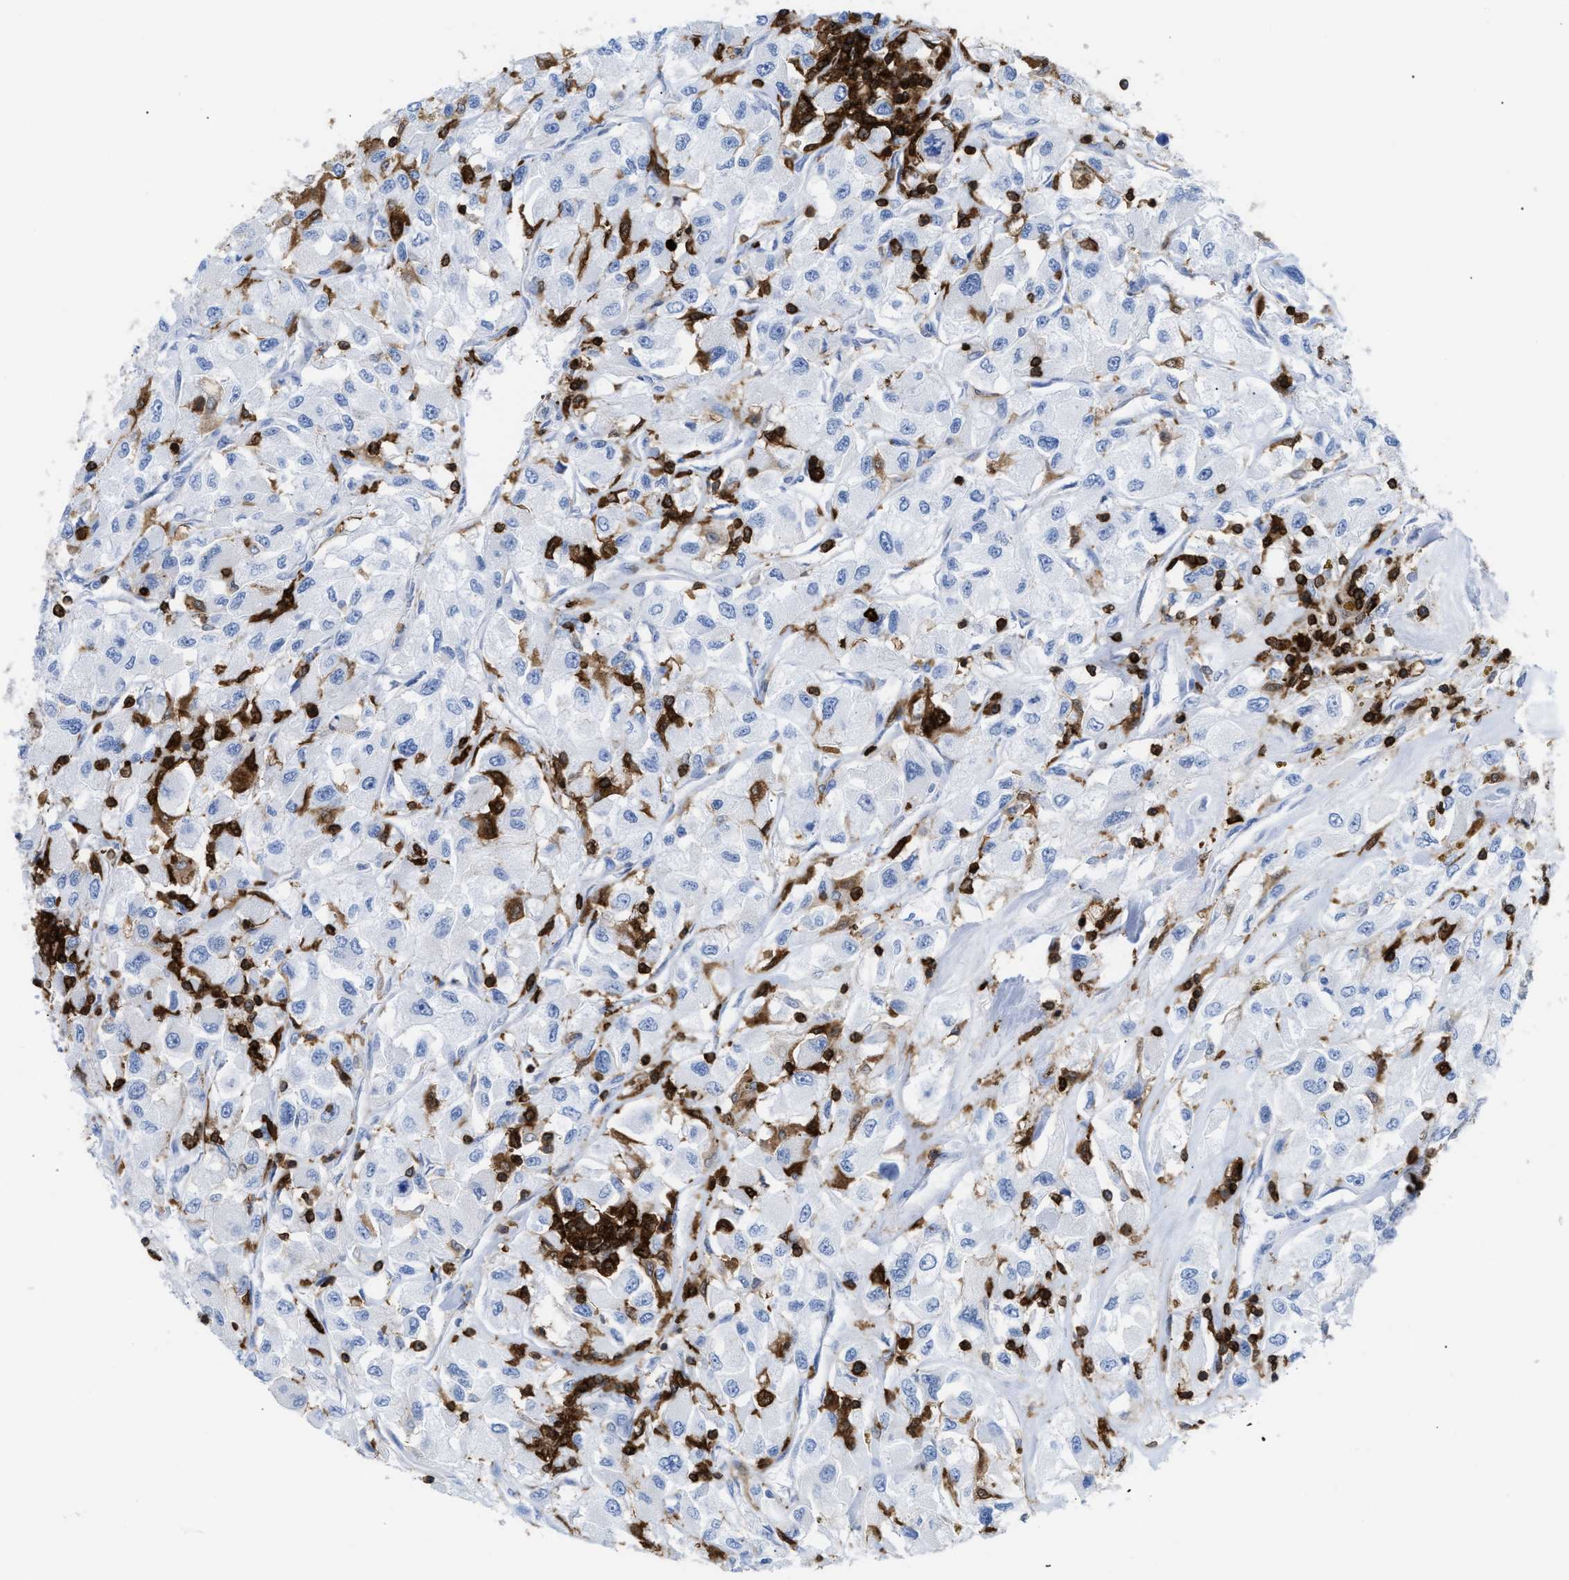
{"staining": {"intensity": "negative", "quantity": "none", "location": "none"}, "tissue": "renal cancer", "cell_type": "Tumor cells", "image_type": "cancer", "snomed": [{"axis": "morphology", "description": "Adenocarcinoma, NOS"}, {"axis": "topography", "description": "Kidney"}], "caption": "Immunohistochemistry photomicrograph of human renal adenocarcinoma stained for a protein (brown), which exhibits no positivity in tumor cells.", "gene": "LCP1", "patient": {"sex": "female", "age": 52}}